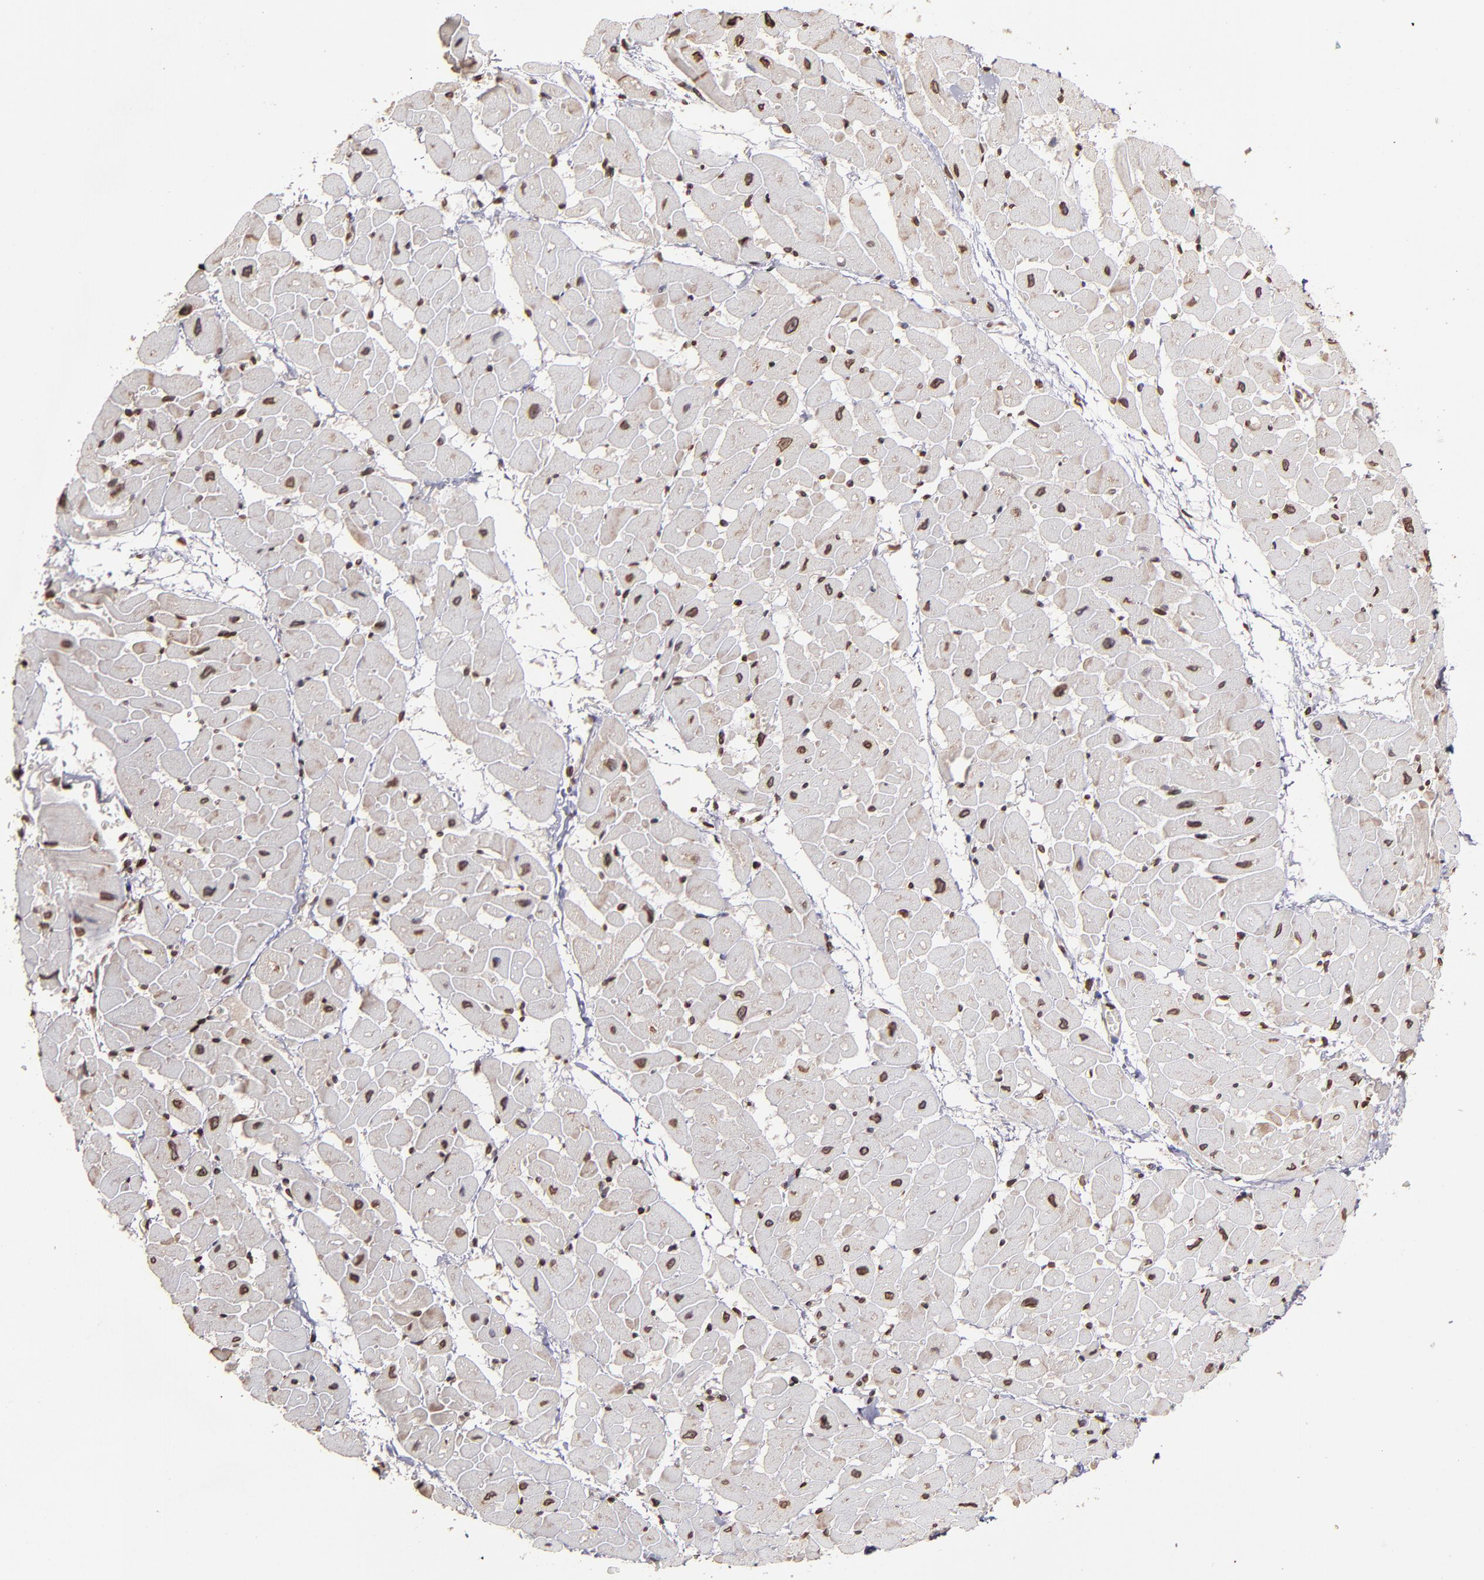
{"staining": {"intensity": "moderate", "quantity": ">75%", "location": "cytoplasmic/membranous,nuclear"}, "tissue": "heart muscle", "cell_type": "Cardiomyocytes", "image_type": "normal", "snomed": [{"axis": "morphology", "description": "Normal tissue, NOS"}, {"axis": "topography", "description": "Heart"}], "caption": "Immunohistochemistry (IHC) photomicrograph of normal human heart muscle stained for a protein (brown), which demonstrates medium levels of moderate cytoplasmic/membranous,nuclear staining in approximately >75% of cardiomyocytes.", "gene": "PUM3", "patient": {"sex": "male", "age": 45}}